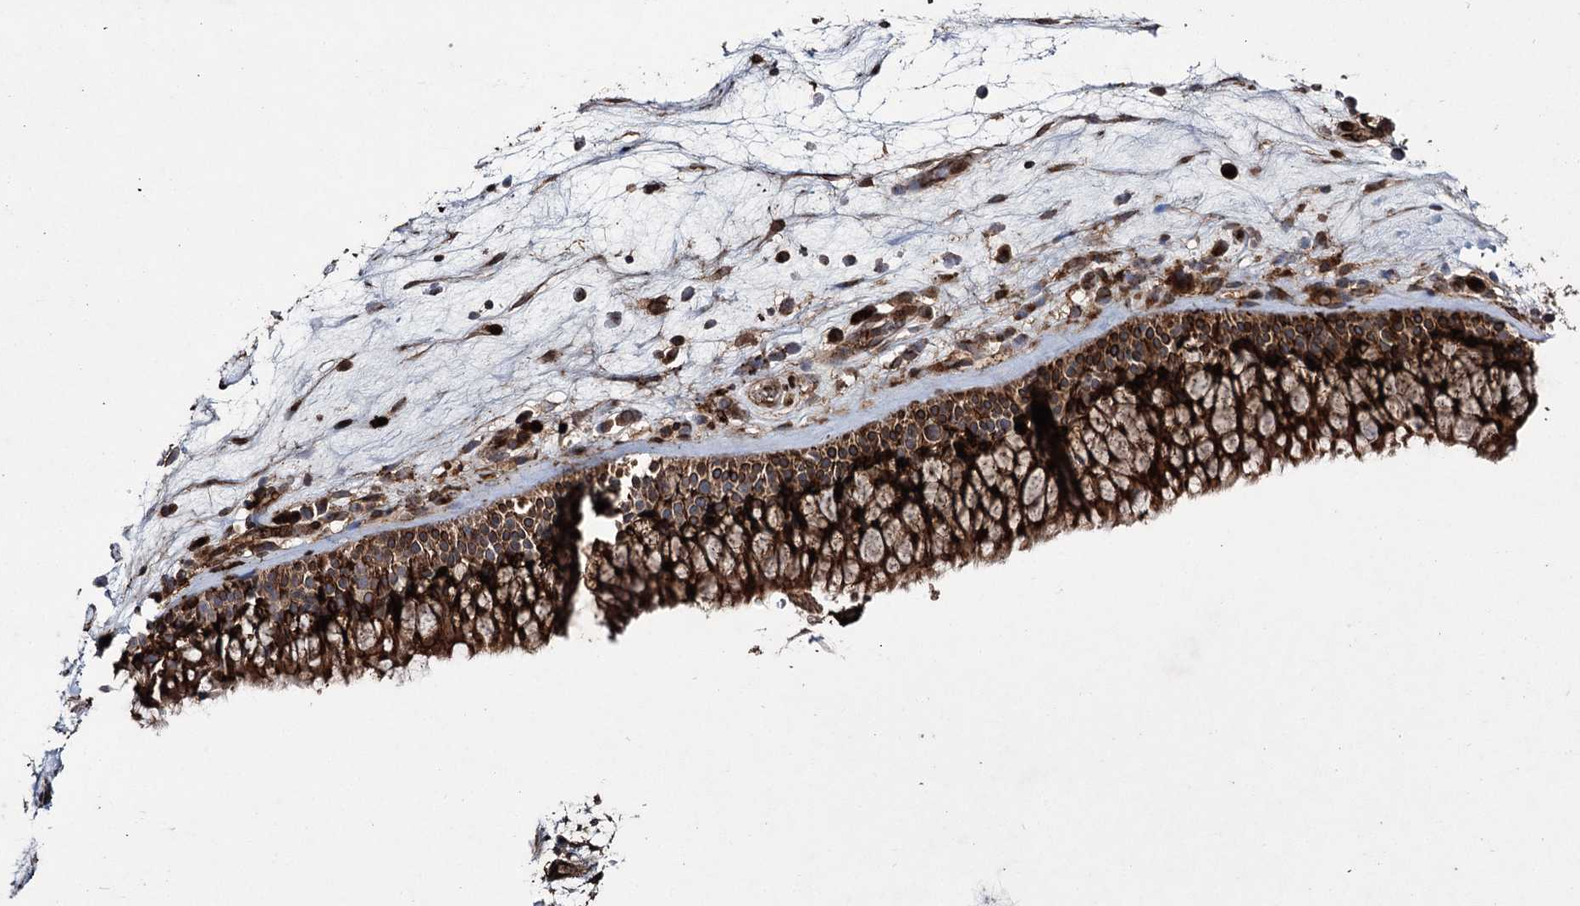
{"staining": {"intensity": "strong", "quantity": ">75%", "location": "cytoplasmic/membranous"}, "tissue": "nasopharynx", "cell_type": "Respiratory epithelial cells", "image_type": "normal", "snomed": [{"axis": "morphology", "description": "Normal tissue, NOS"}, {"axis": "morphology", "description": "Inflammation, NOS"}, {"axis": "morphology", "description": "Malignant melanoma, Metastatic site"}, {"axis": "topography", "description": "Nasopharynx"}], "caption": "Protein expression analysis of benign human nasopharynx reveals strong cytoplasmic/membranous positivity in approximately >75% of respiratory epithelial cells.", "gene": "DCUN1D4", "patient": {"sex": "male", "age": 70}}